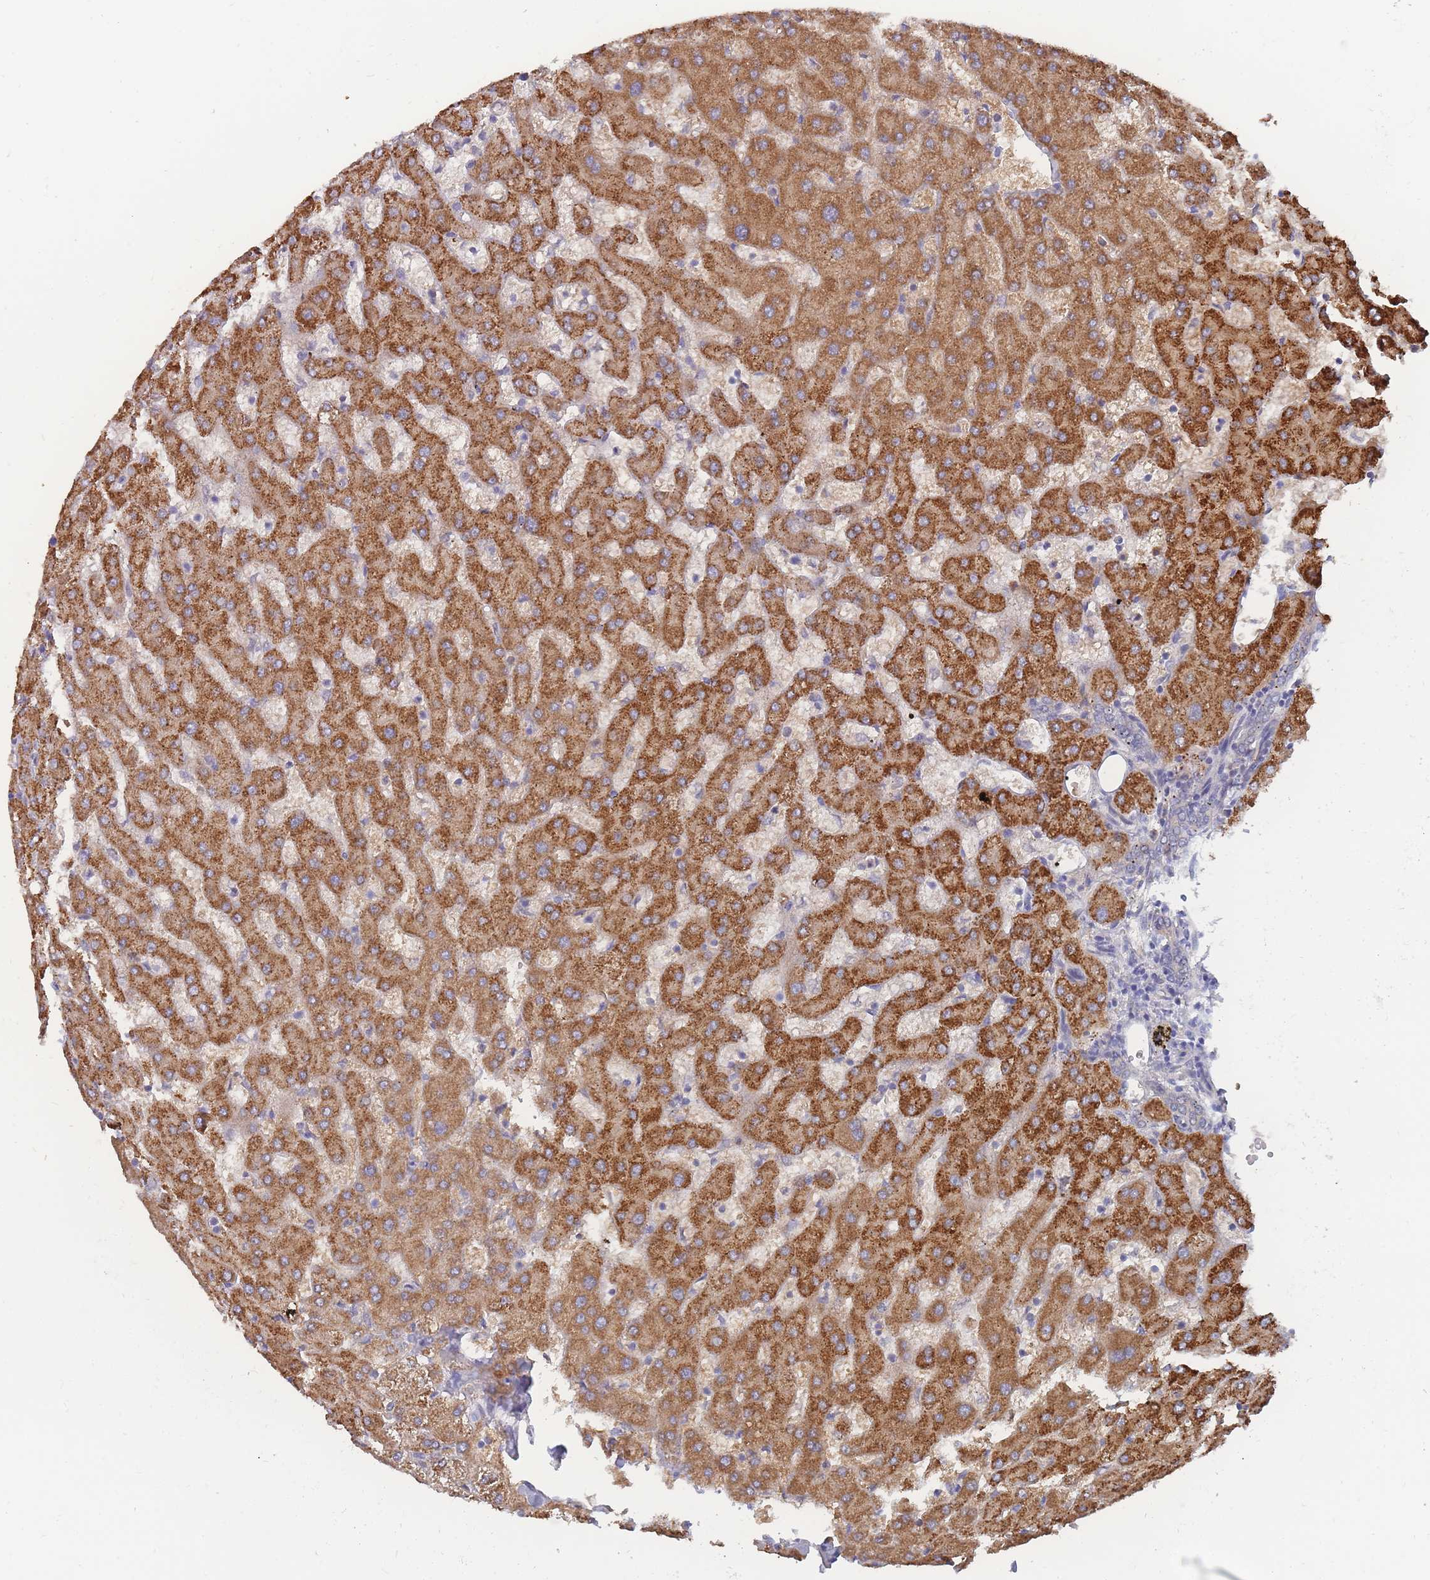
{"staining": {"intensity": "negative", "quantity": "none", "location": "none"}, "tissue": "liver", "cell_type": "Cholangiocytes", "image_type": "normal", "snomed": [{"axis": "morphology", "description": "Normal tissue, NOS"}, {"axis": "topography", "description": "Liver"}], "caption": "Cholangiocytes show no significant protein expression in benign liver. The staining is performed using DAB brown chromogen with nuclei counter-stained in using hematoxylin.", "gene": "NUB1", "patient": {"sex": "female", "age": 63}}